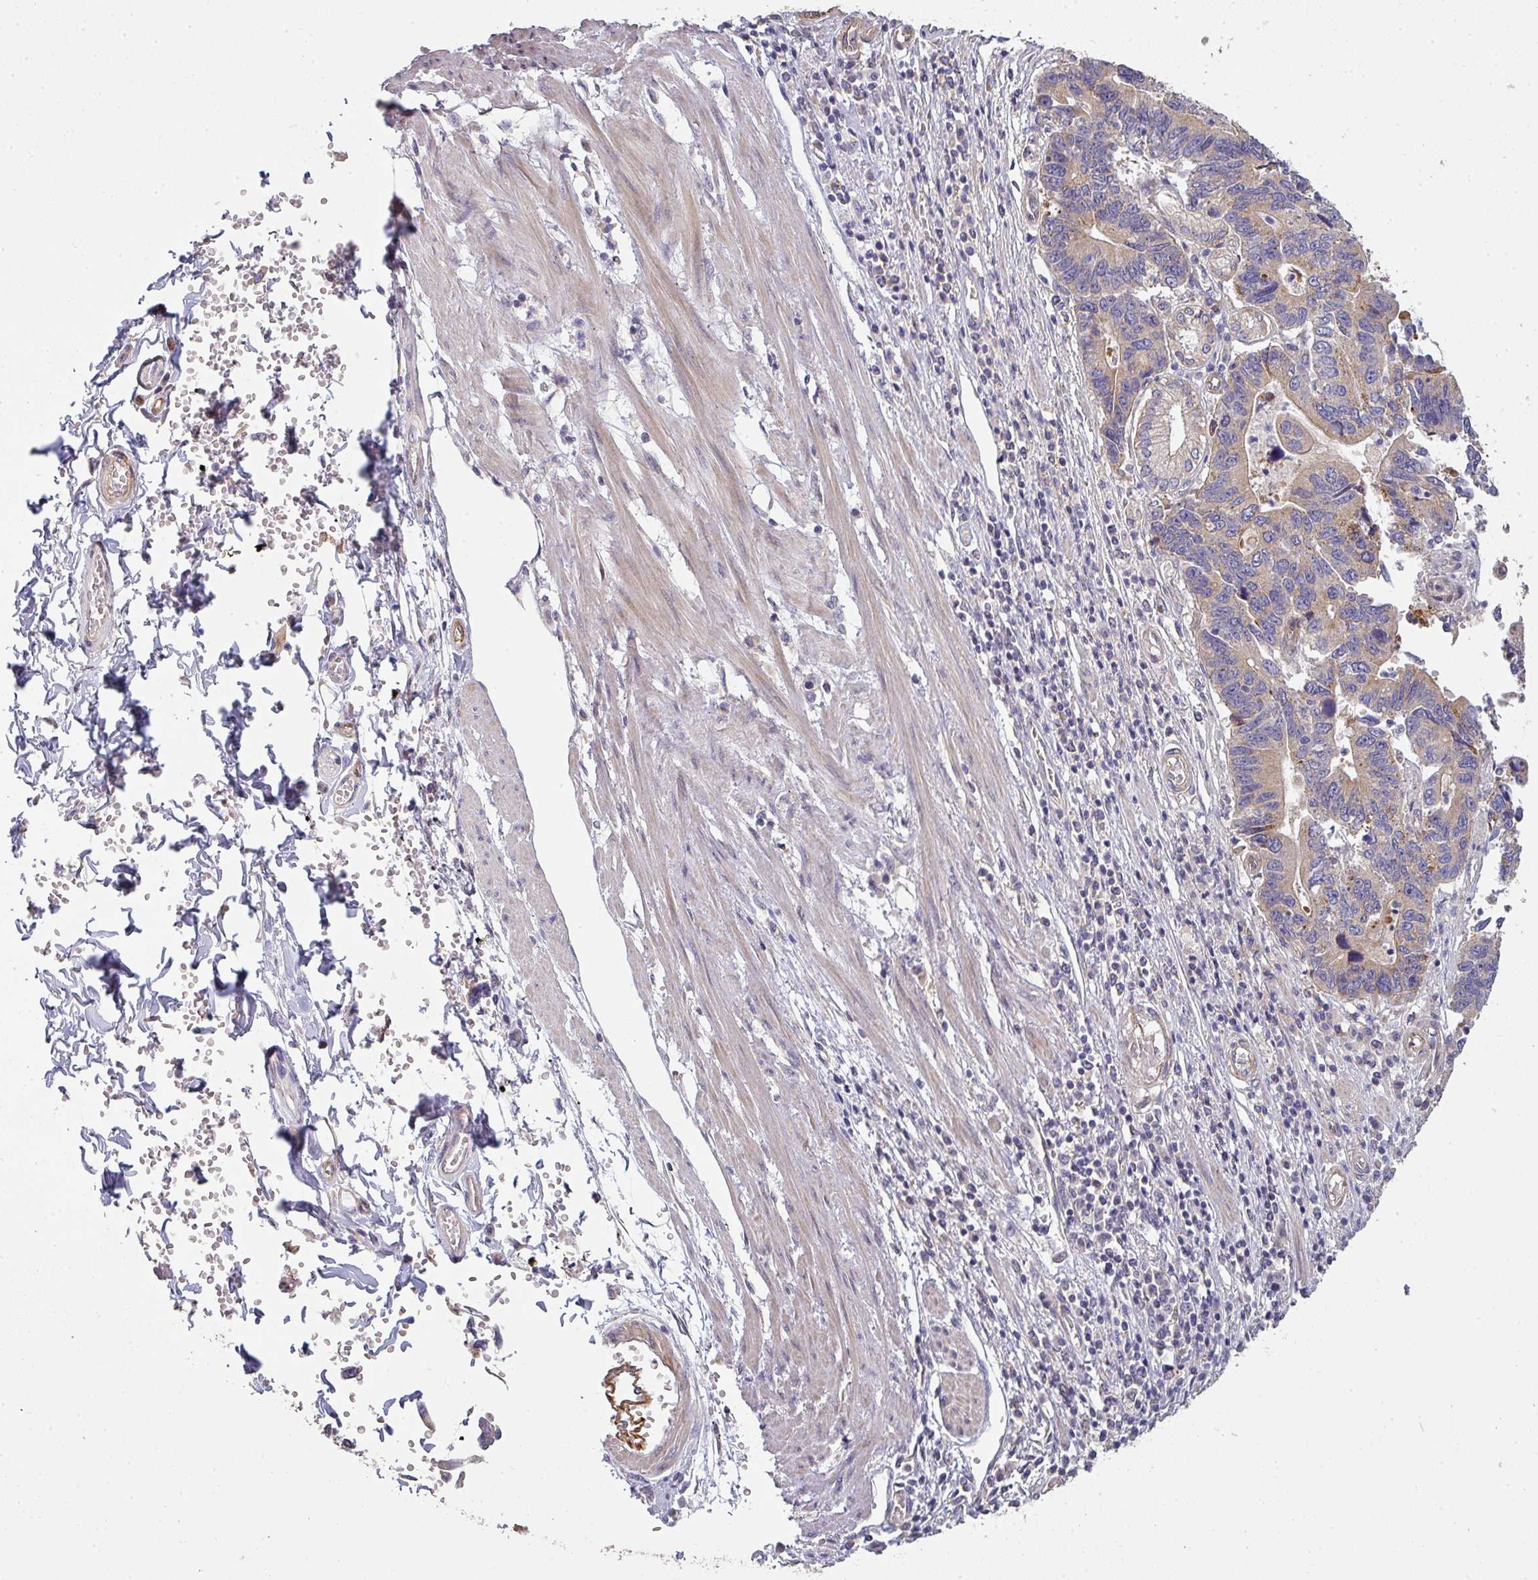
{"staining": {"intensity": "weak", "quantity": "<25%", "location": "cytoplasmic/membranous"}, "tissue": "stomach cancer", "cell_type": "Tumor cells", "image_type": "cancer", "snomed": [{"axis": "morphology", "description": "Adenocarcinoma, NOS"}, {"axis": "topography", "description": "Stomach"}], "caption": "Adenocarcinoma (stomach) was stained to show a protein in brown. There is no significant staining in tumor cells.", "gene": "PCDH1", "patient": {"sex": "male", "age": 59}}